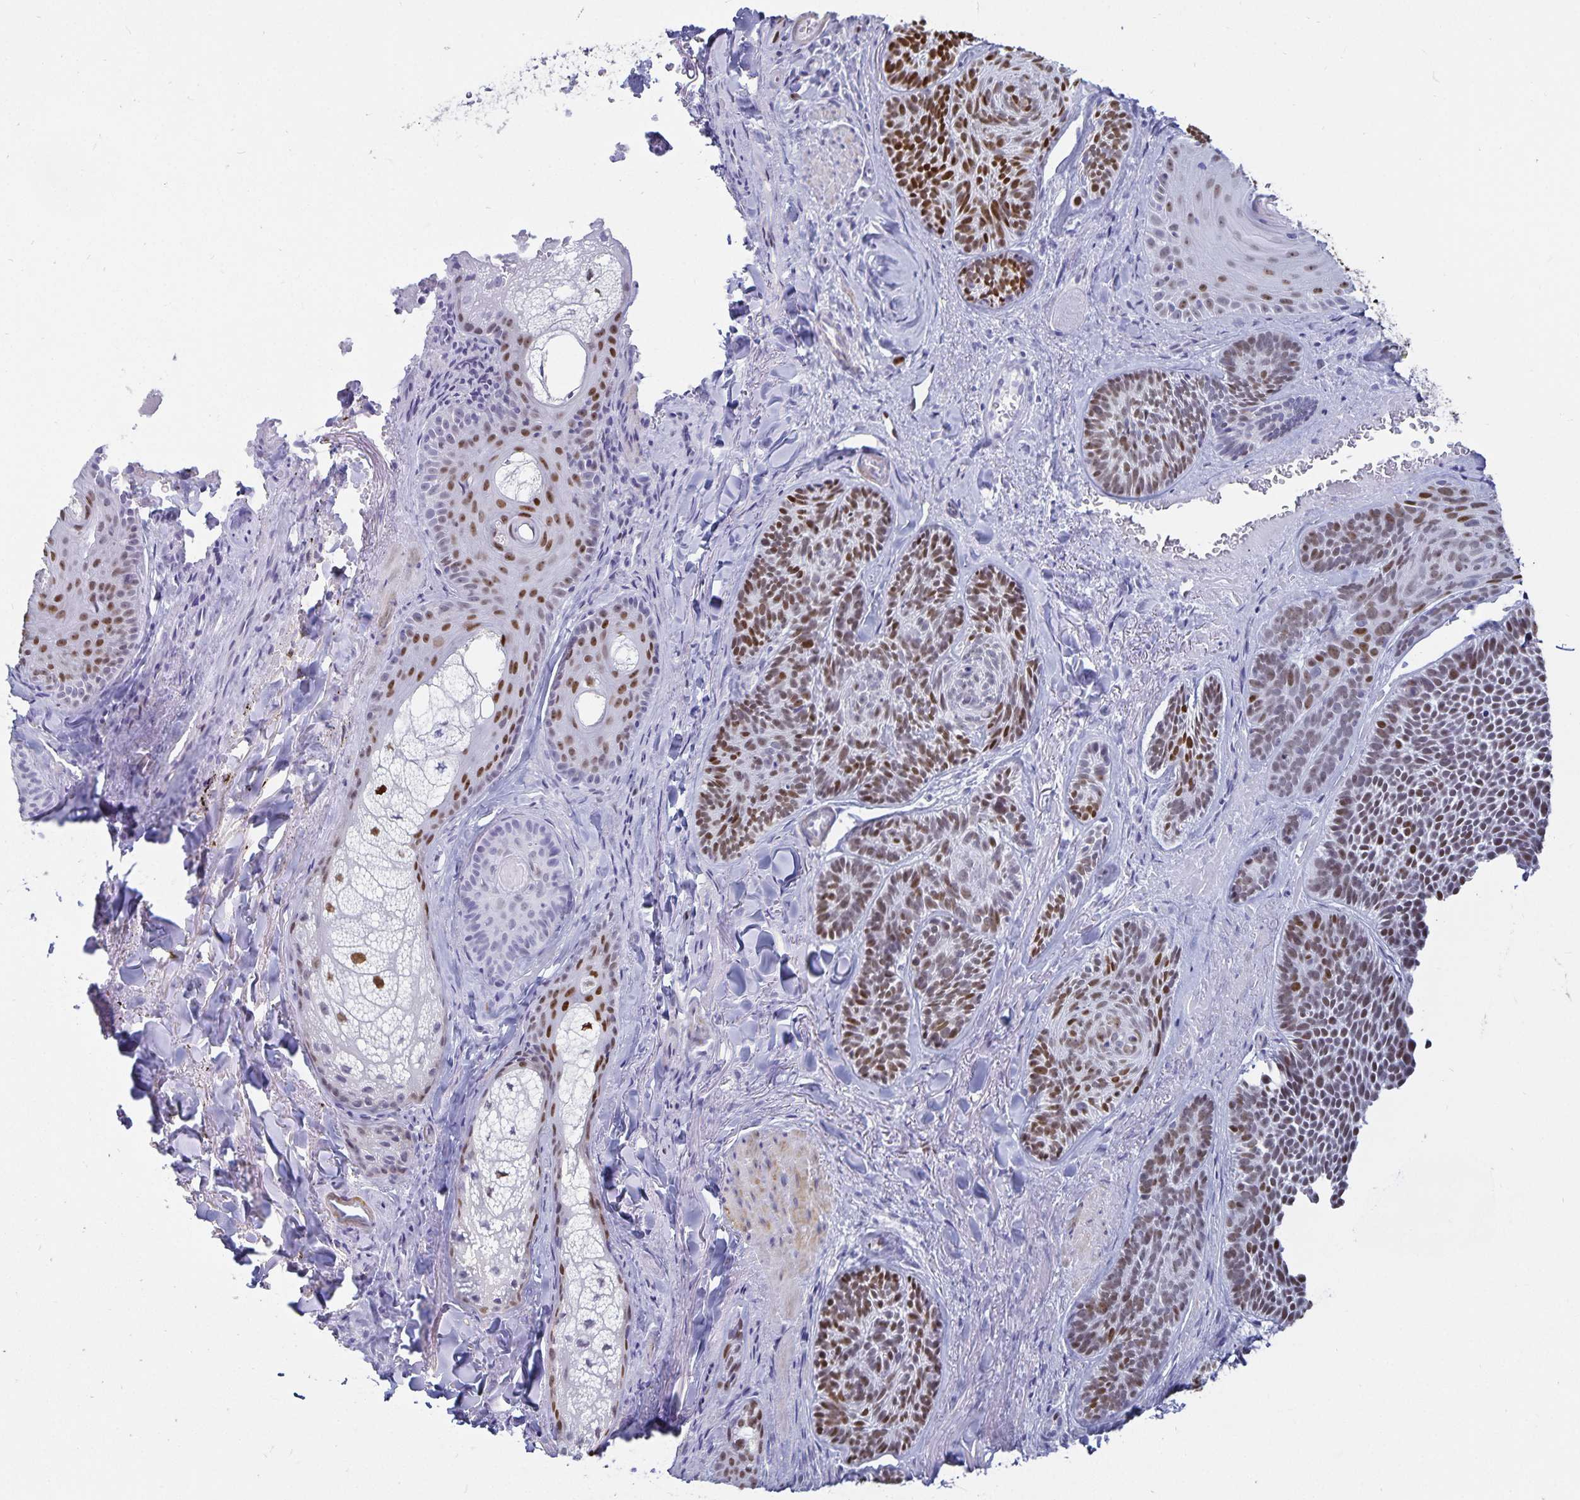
{"staining": {"intensity": "strong", "quantity": "25%-75%", "location": "nuclear"}, "tissue": "skin cancer", "cell_type": "Tumor cells", "image_type": "cancer", "snomed": [{"axis": "morphology", "description": "Basal cell carcinoma"}, {"axis": "topography", "description": "Skin"}], "caption": "Tumor cells reveal high levels of strong nuclear staining in approximately 25%-75% of cells in skin cancer (basal cell carcinoma). The staining was performed using DAB (3,3'-diaminobenzidine), with brown indicating positive protein expression. Nuclei are stained blue with hematoxylin.", "gene": "HMGB3", "patient": {"sex": "male", "age": 81}}